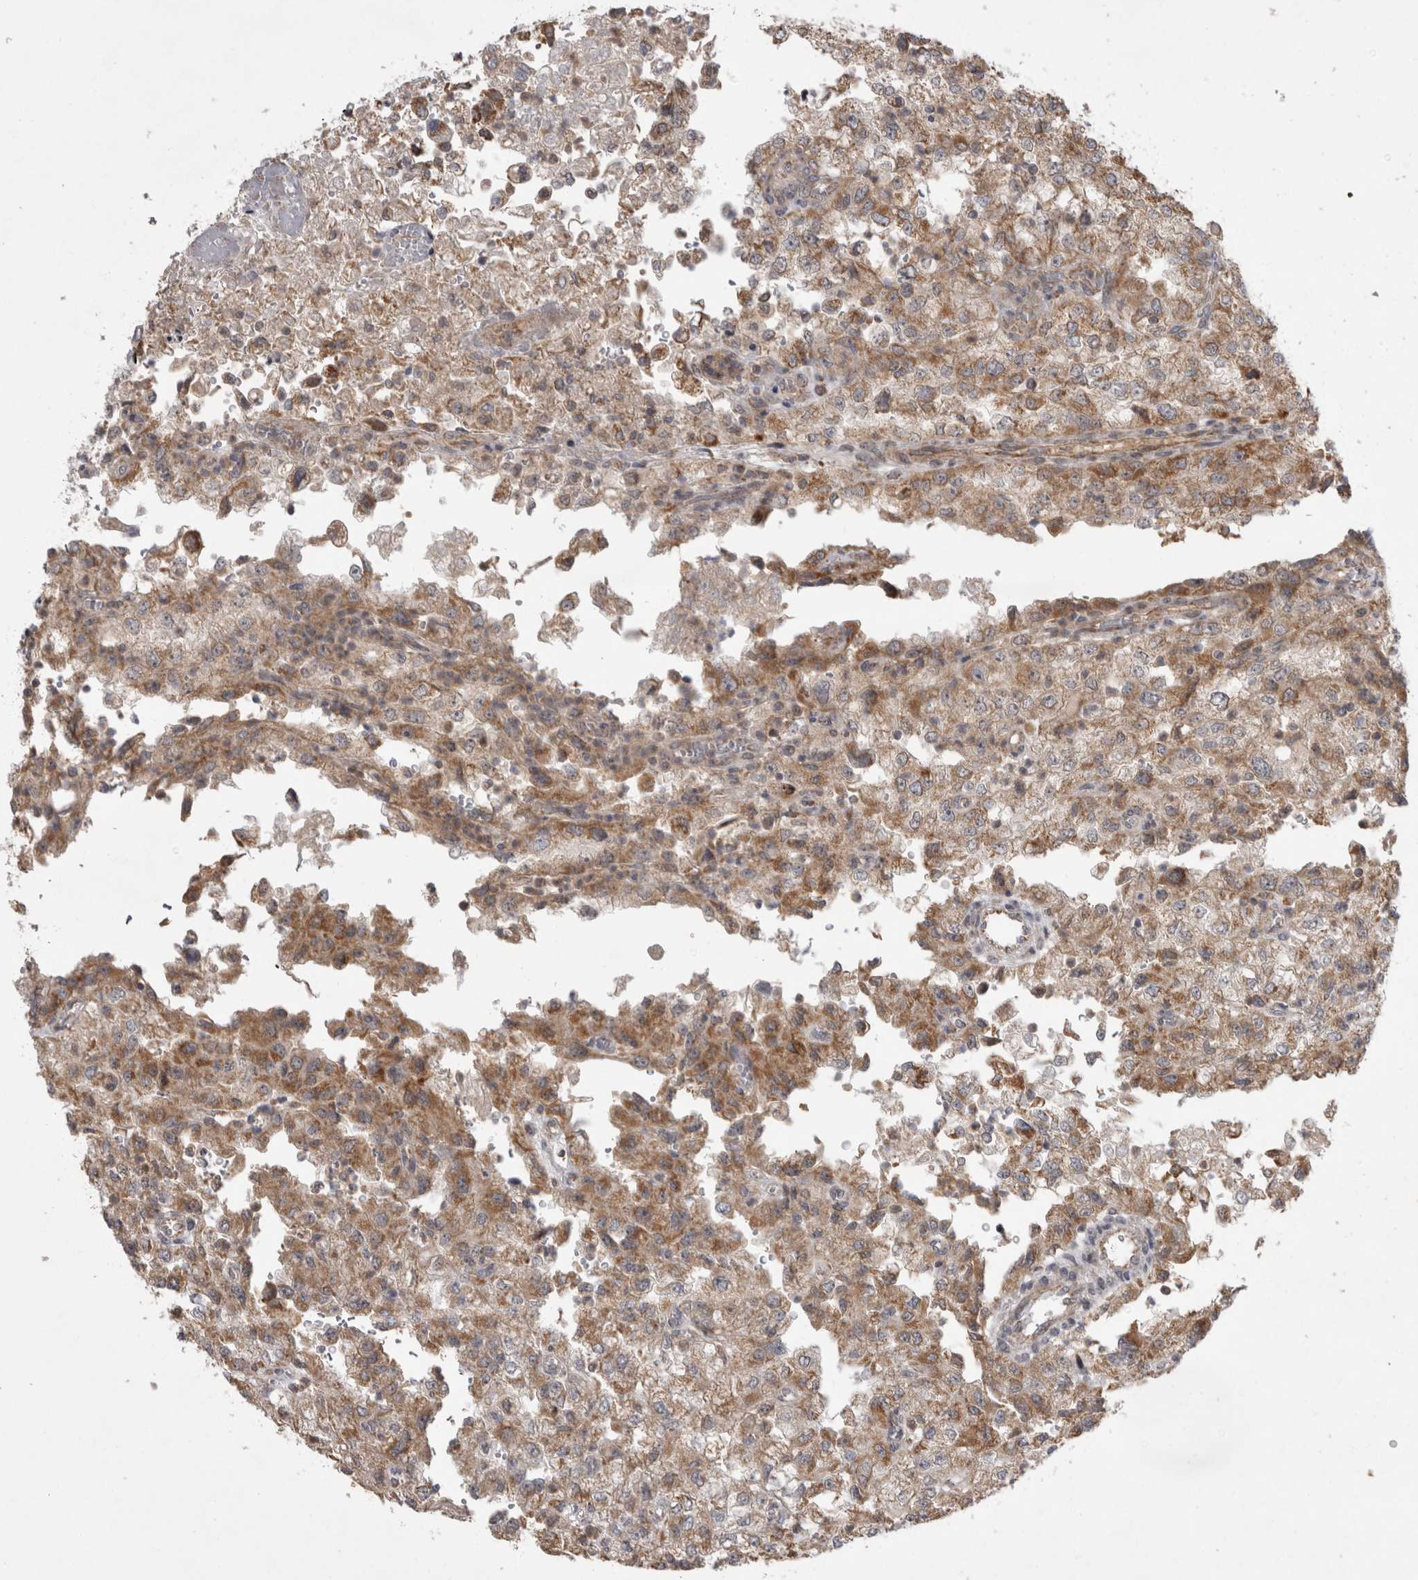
{"staining": {"intensity": "moderate", "quantity": ">75%", "location": "cytoplasmic/membranous"}, "tissue": "renal cancer", "cell_type": "Tumor cells", "image_type": "cancer", "snomed": [{"axis": "morphology", "description": "Adenocarcinoma, NOS"}, {"axis": "topography", "description": "Kidney"}], "caption": "Immunohistochemical staining of adenocarcinoma (renal) shows medium levels of moderate cytoplasmic/membranous expression in about >75% of tumor cells. Using DAB (brown) and hematoxylin (blue) stains, captured at high magnification using brightfield microscopy.", "gene": "KCNIP1", "patient": {"sex": "female", "age": 54}}